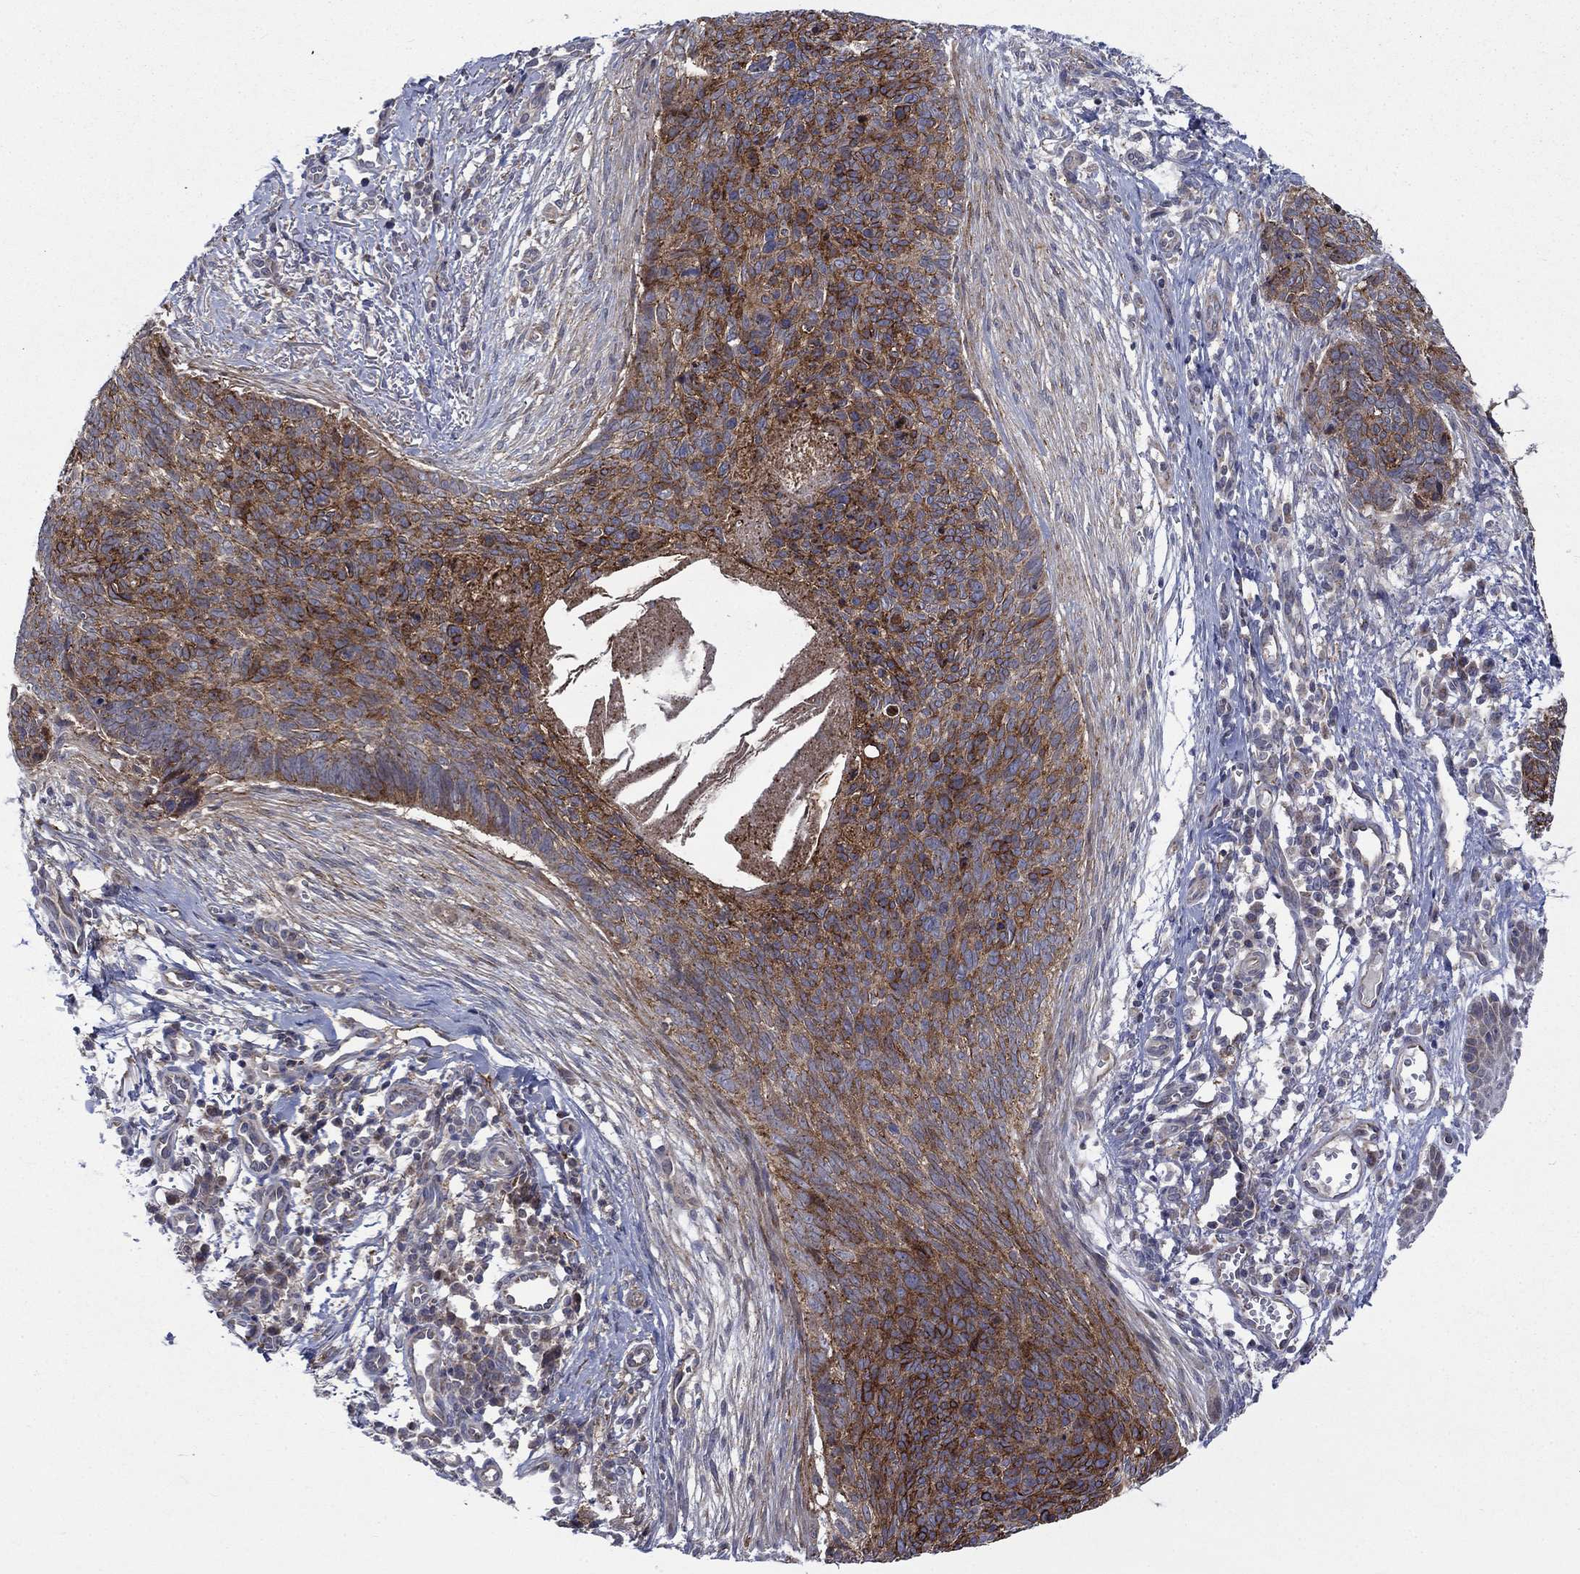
{"staining": {"intensity": "strong", "quantity": ">75%", "location": "cytoplasmic/membranous"}, "tissue": "skin cancer", "cell_type": "Tumor cells", "image_type": "cancer", "snomed": [{"axis": "morphology", "description": "Basal cell carcinoma"}, {"axis": "topography", "description": "Skin"}], "caption": "A brown stain highlights strong cytoplasmic/membranous expression of a protein in skin cancer tumor cells. (brown staining indicates protein expression, while blue staining denotes nuclei).", "gene": "SLC35F2", "patient": {"sex": "male", "age": 64}}